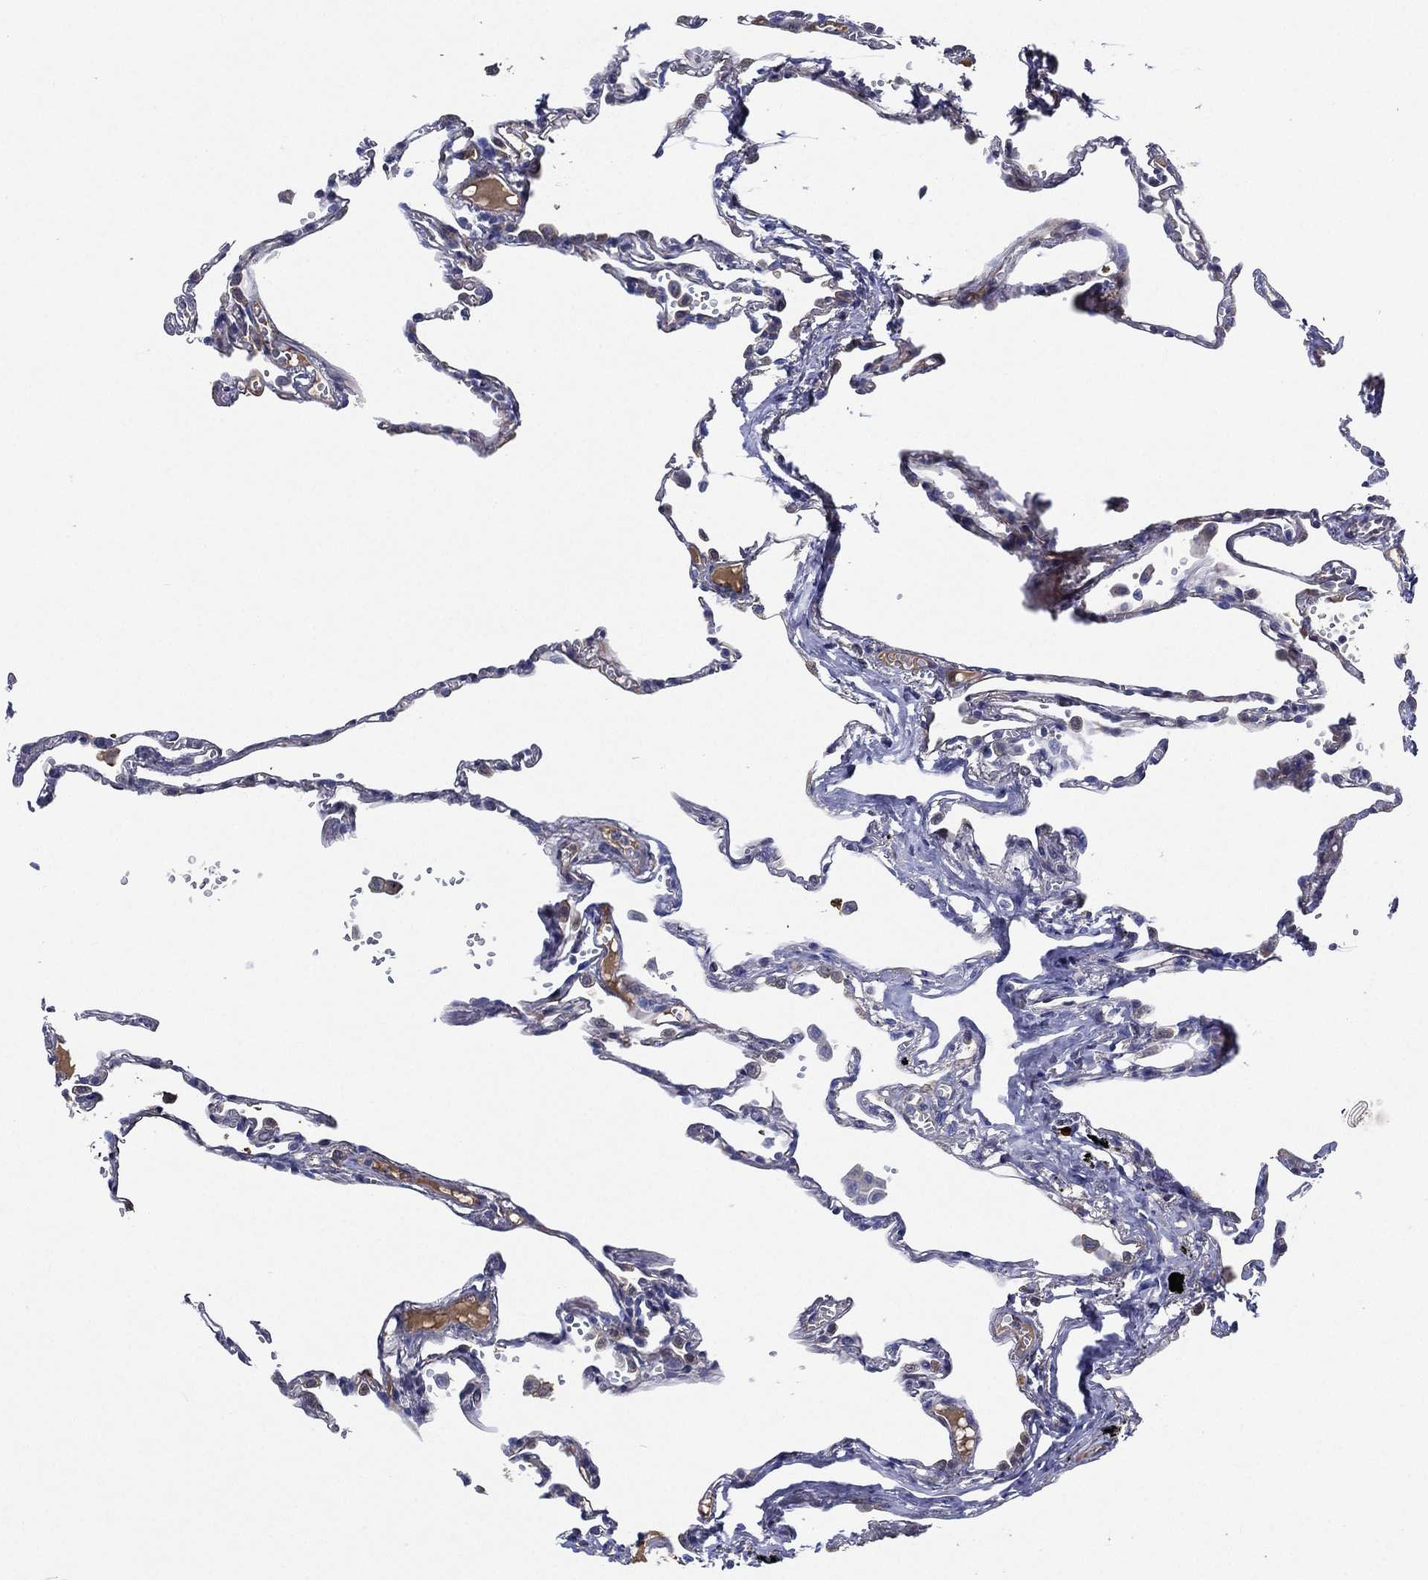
{"staining": {"intensity": "negative", "quantity": "none", "location": "none"}, "tissue": "lung", "cell_type": "Alveolar cells", "image_type": "normal", "snomed": [{"axis": "morphology", "description": "Normal tissue, NOS"}, {"axis": "topography", "description": "Lung"}], "caption": "This photomicrograph is of normal lung stained with immunohistochemistry (IHC) to label a protein in brown with the nuclei are counter-stained blue. There is no staining in alveolar cells. (DAB IHC, high magnification).", "gene": "TMPRSS11D", "patient": {"sex": "male", "age": 78}}